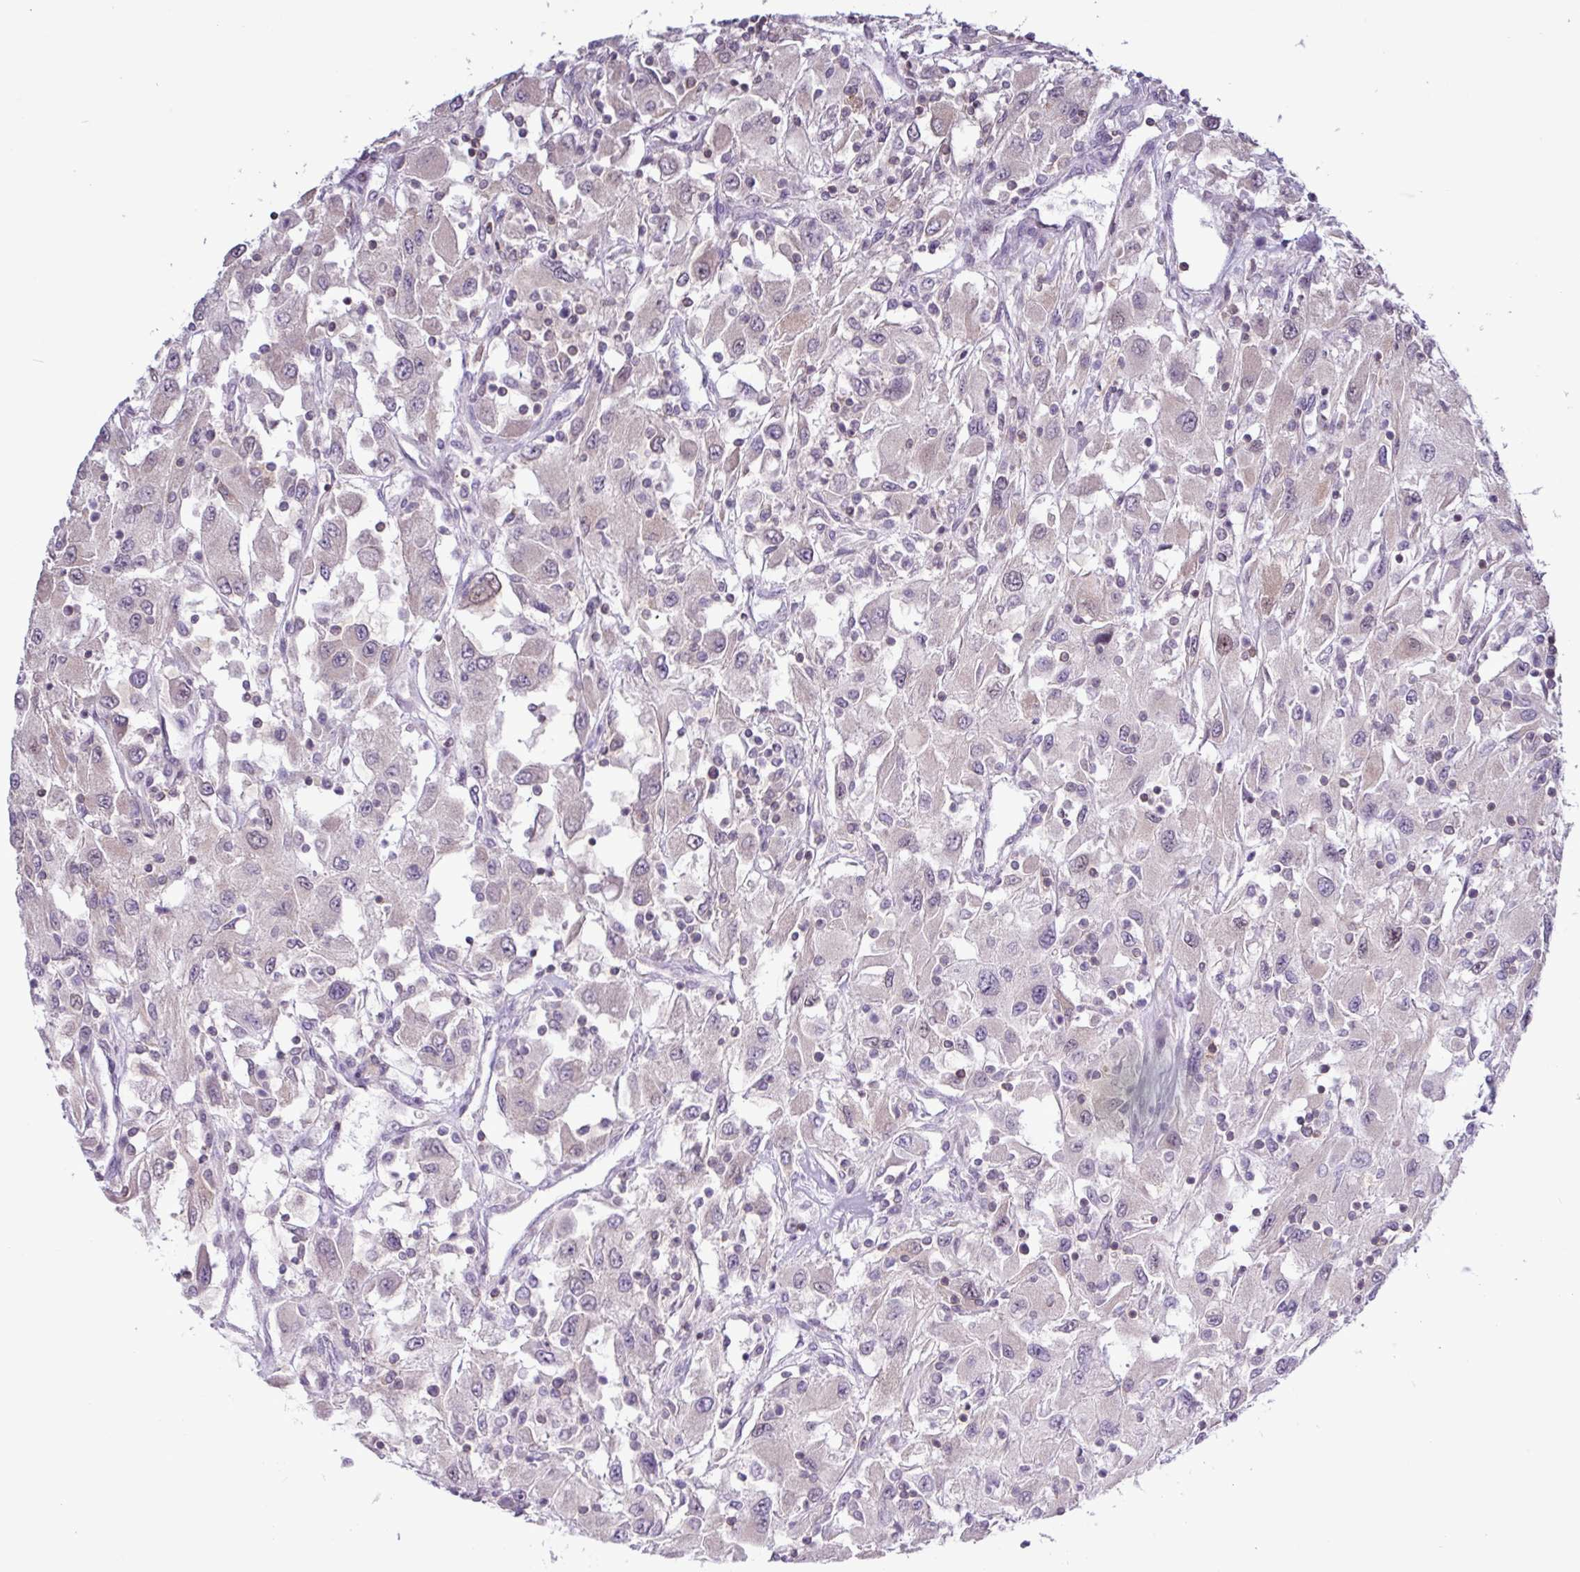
{"staining": {"intensity": "negative", "quantity": "none", "location": "none"}, "tissue": "renal cancer", "cell_type": "Tumor cells", "image_type": "cancer", "snomed": [{"axis": "morphology", "description": "Adenocarcinoma, NOS"}, {"axis": "topography", "description": "Kidney"}], "caption": "Immunohistochemistry (IHC) image of renal cancer (adenocarcinoma) stained for a protein (brown), which reveals no staining in tumor cells. Nuclei are stained in blue.", "gene": "RTL3", "patient": {"sex": "female", "age": 67}}